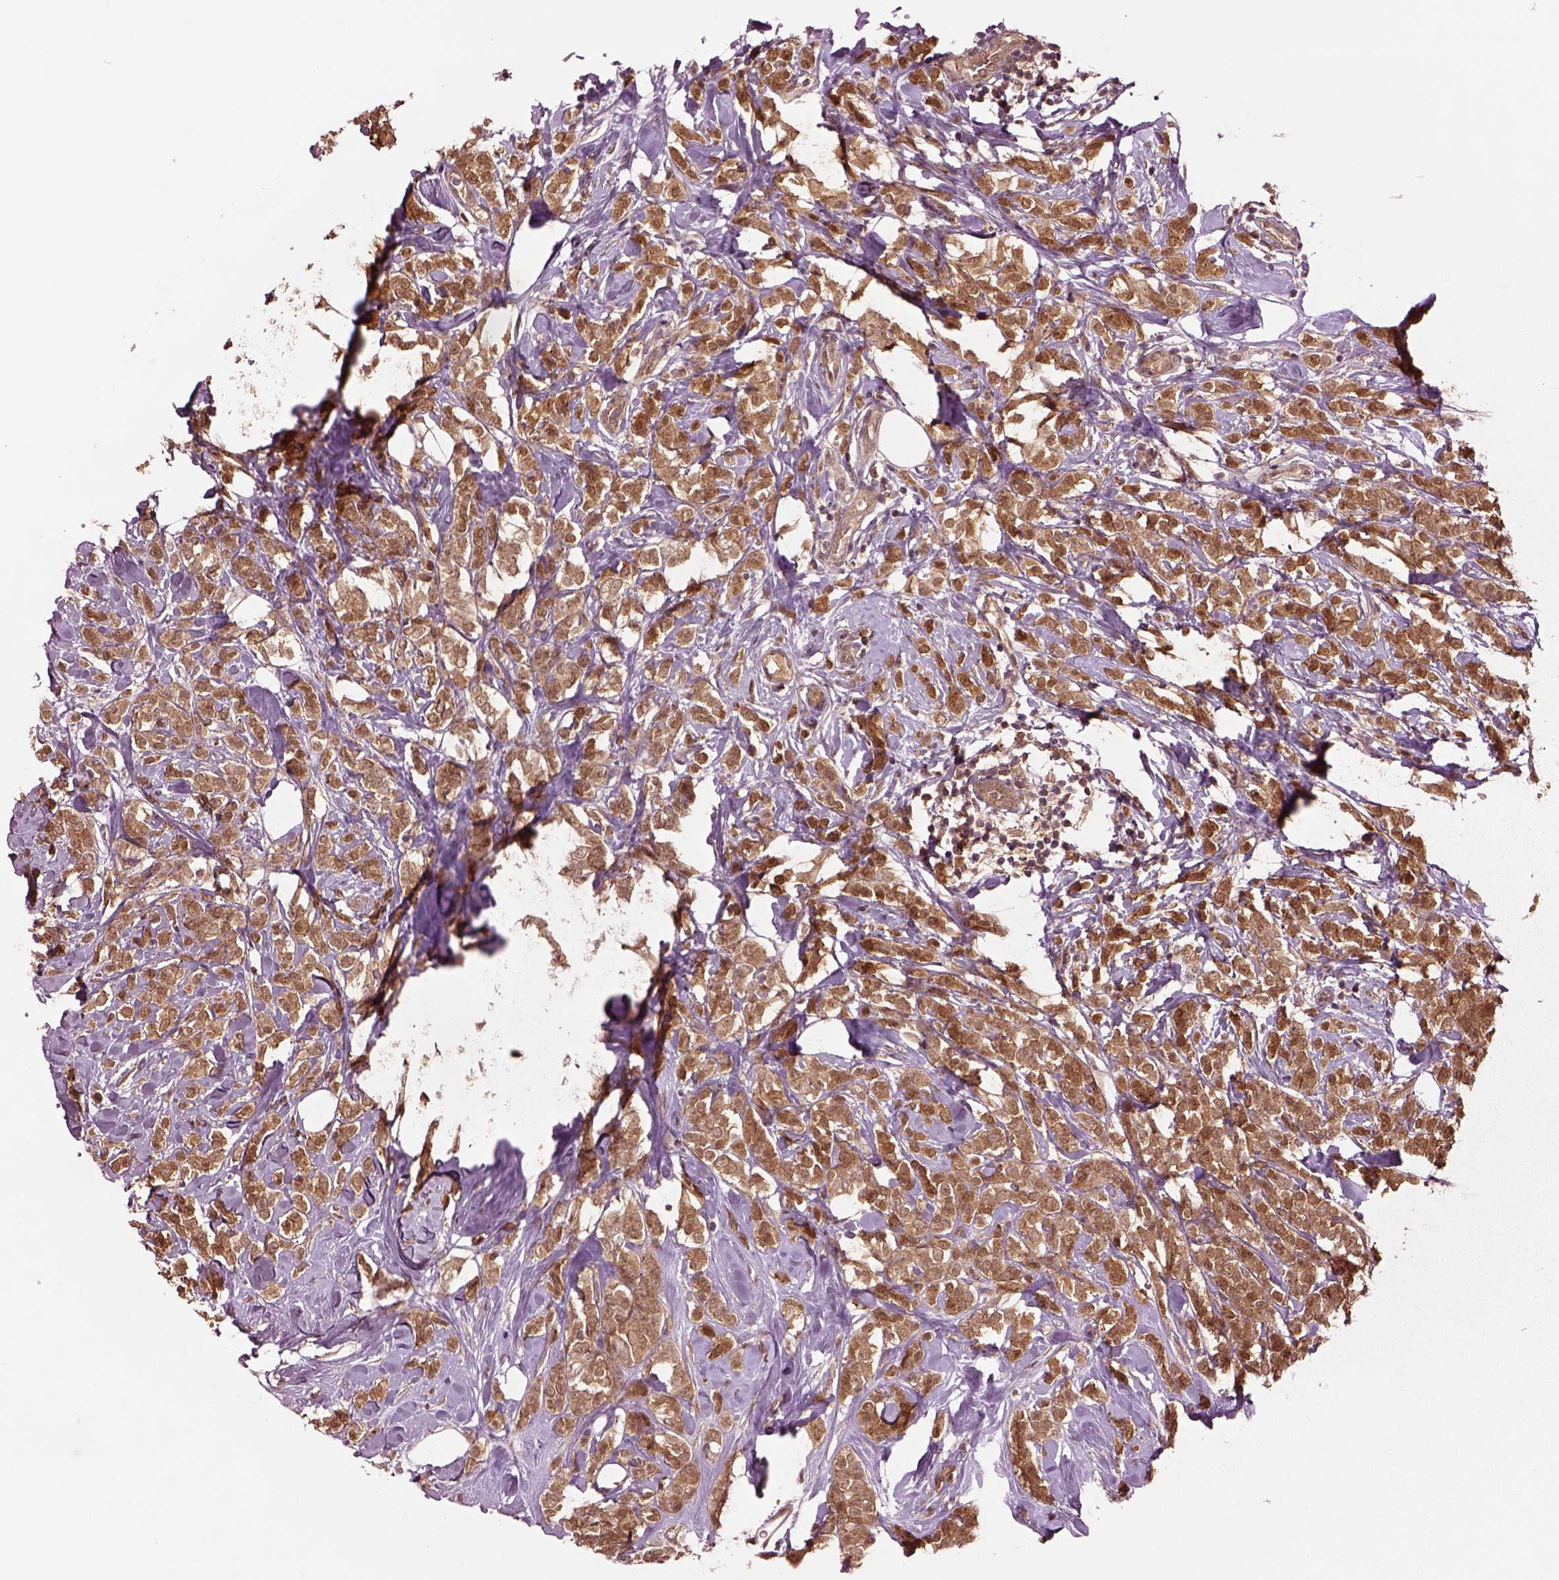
{"staining": {"intensity": "moderate", "quantity": ">75%", "location": "cytoplasmic/membranous,nuclear"}, "tissue": "breast cancer", "cell_type": "Tumor cells", "image_type": "cancer", "snomed": [{"axis": "morphology", "description": "Lobular carcinoma"}, {"axis": "topography", "description": "Breast"}], "caption": "The immunohistochemical stain shows moderate cytoplasmic/membranous and nuclear expression in tumor cells of breast cancer tissue.", "gene": "MDP1", "patient": {"sex": "female", "age": 49}}